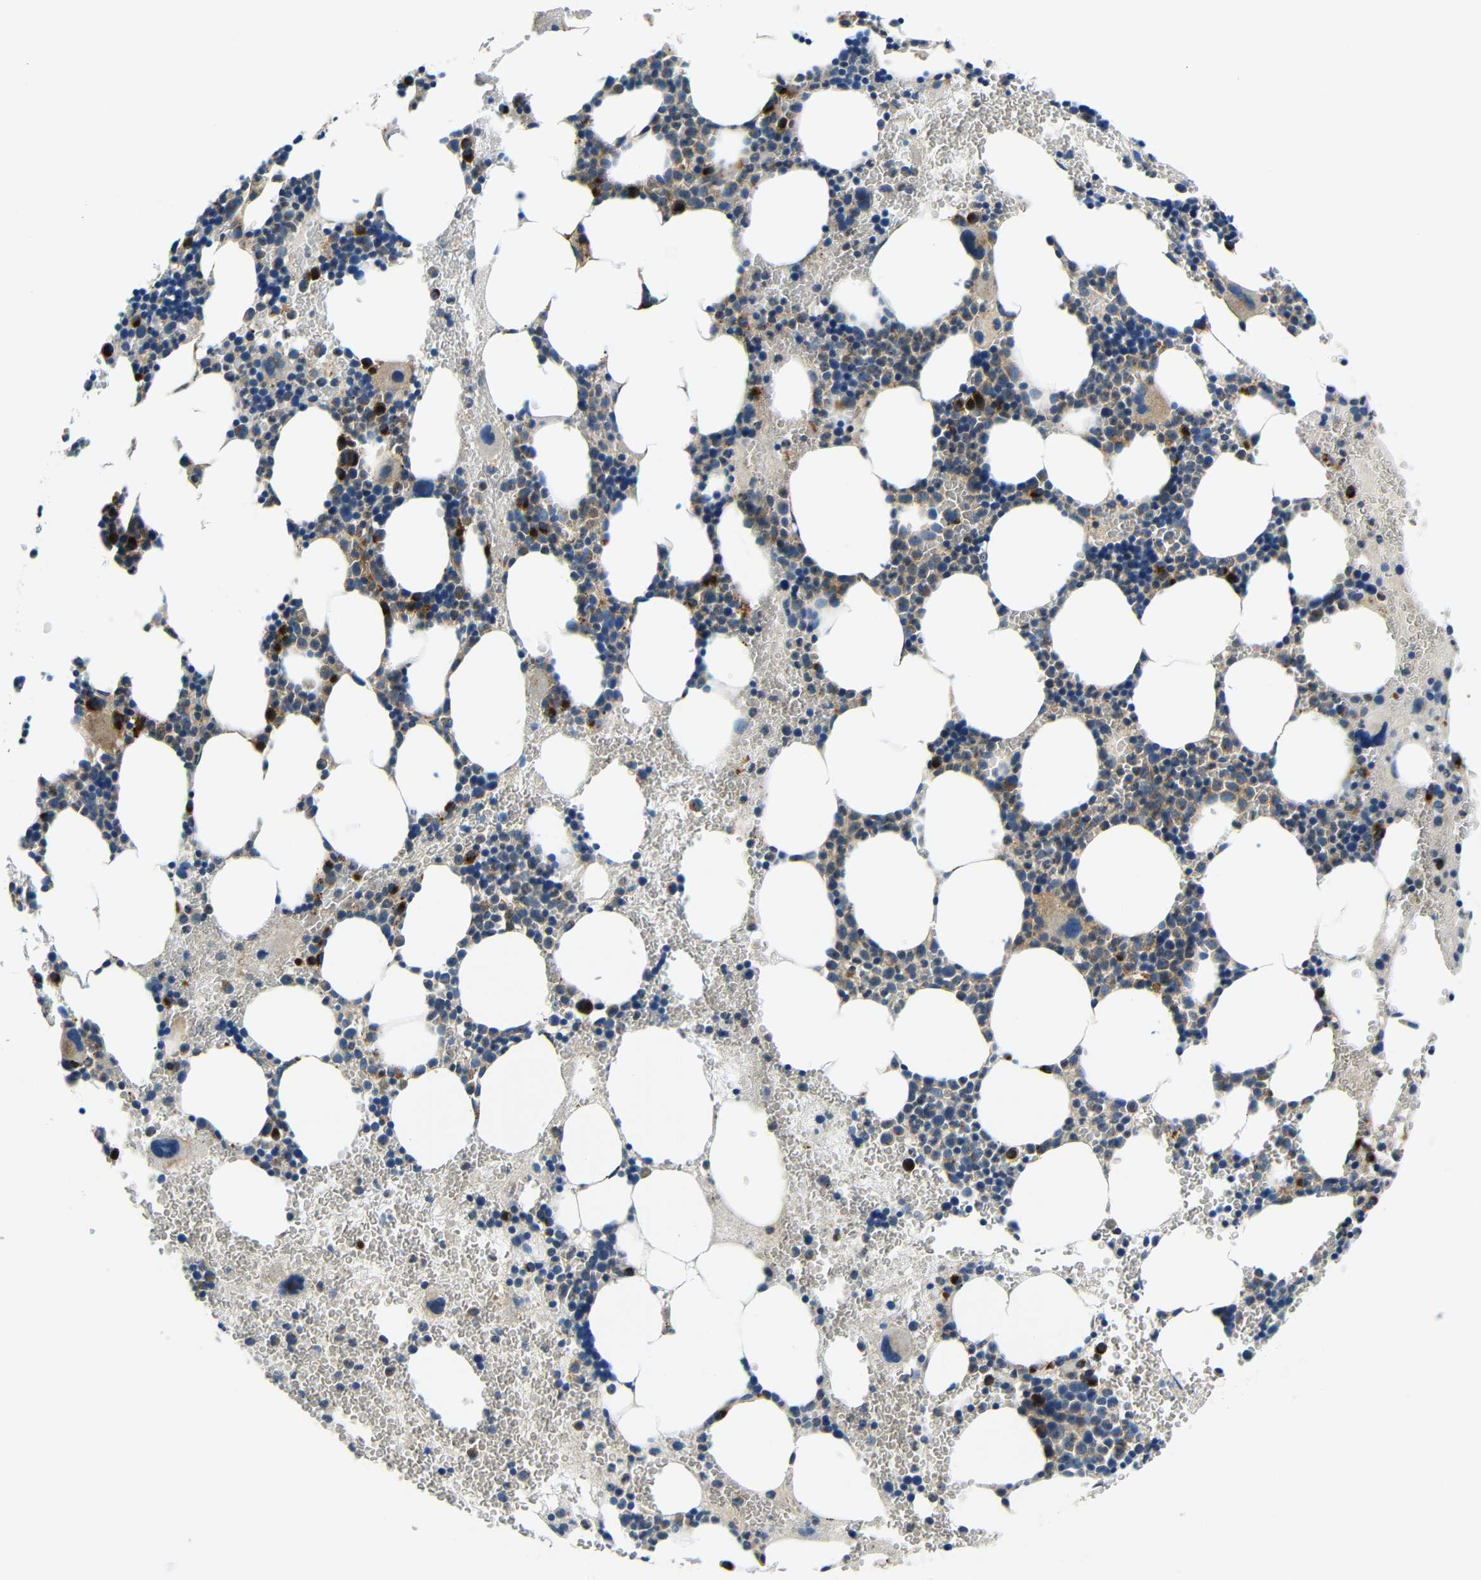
{"staining": {"intensity": "strong", "quantity": "<25%", "location": "cytoplasmic/membranous"}, "tissue": "bone marrow", "cell_type": "Hematopoietic cells", "image_type": "normal", "snomed": [{"axis": "morphology", "description": "Normal tissue, NOS"}, {"axis": "morphology", "description": "Inflammation, NOS"}, {"axis": "topography", "description": "Bone marrow"}], "caption": "Strong cytoplasmic/membranous protein expression is appreciated in about <25% of hematopoietic cells in bone marrow. (brown staining indicates protein expression, while blue staining denotes nuclei).", "gene": "USO1", "patient": {"sex": "female", "age": 76}}